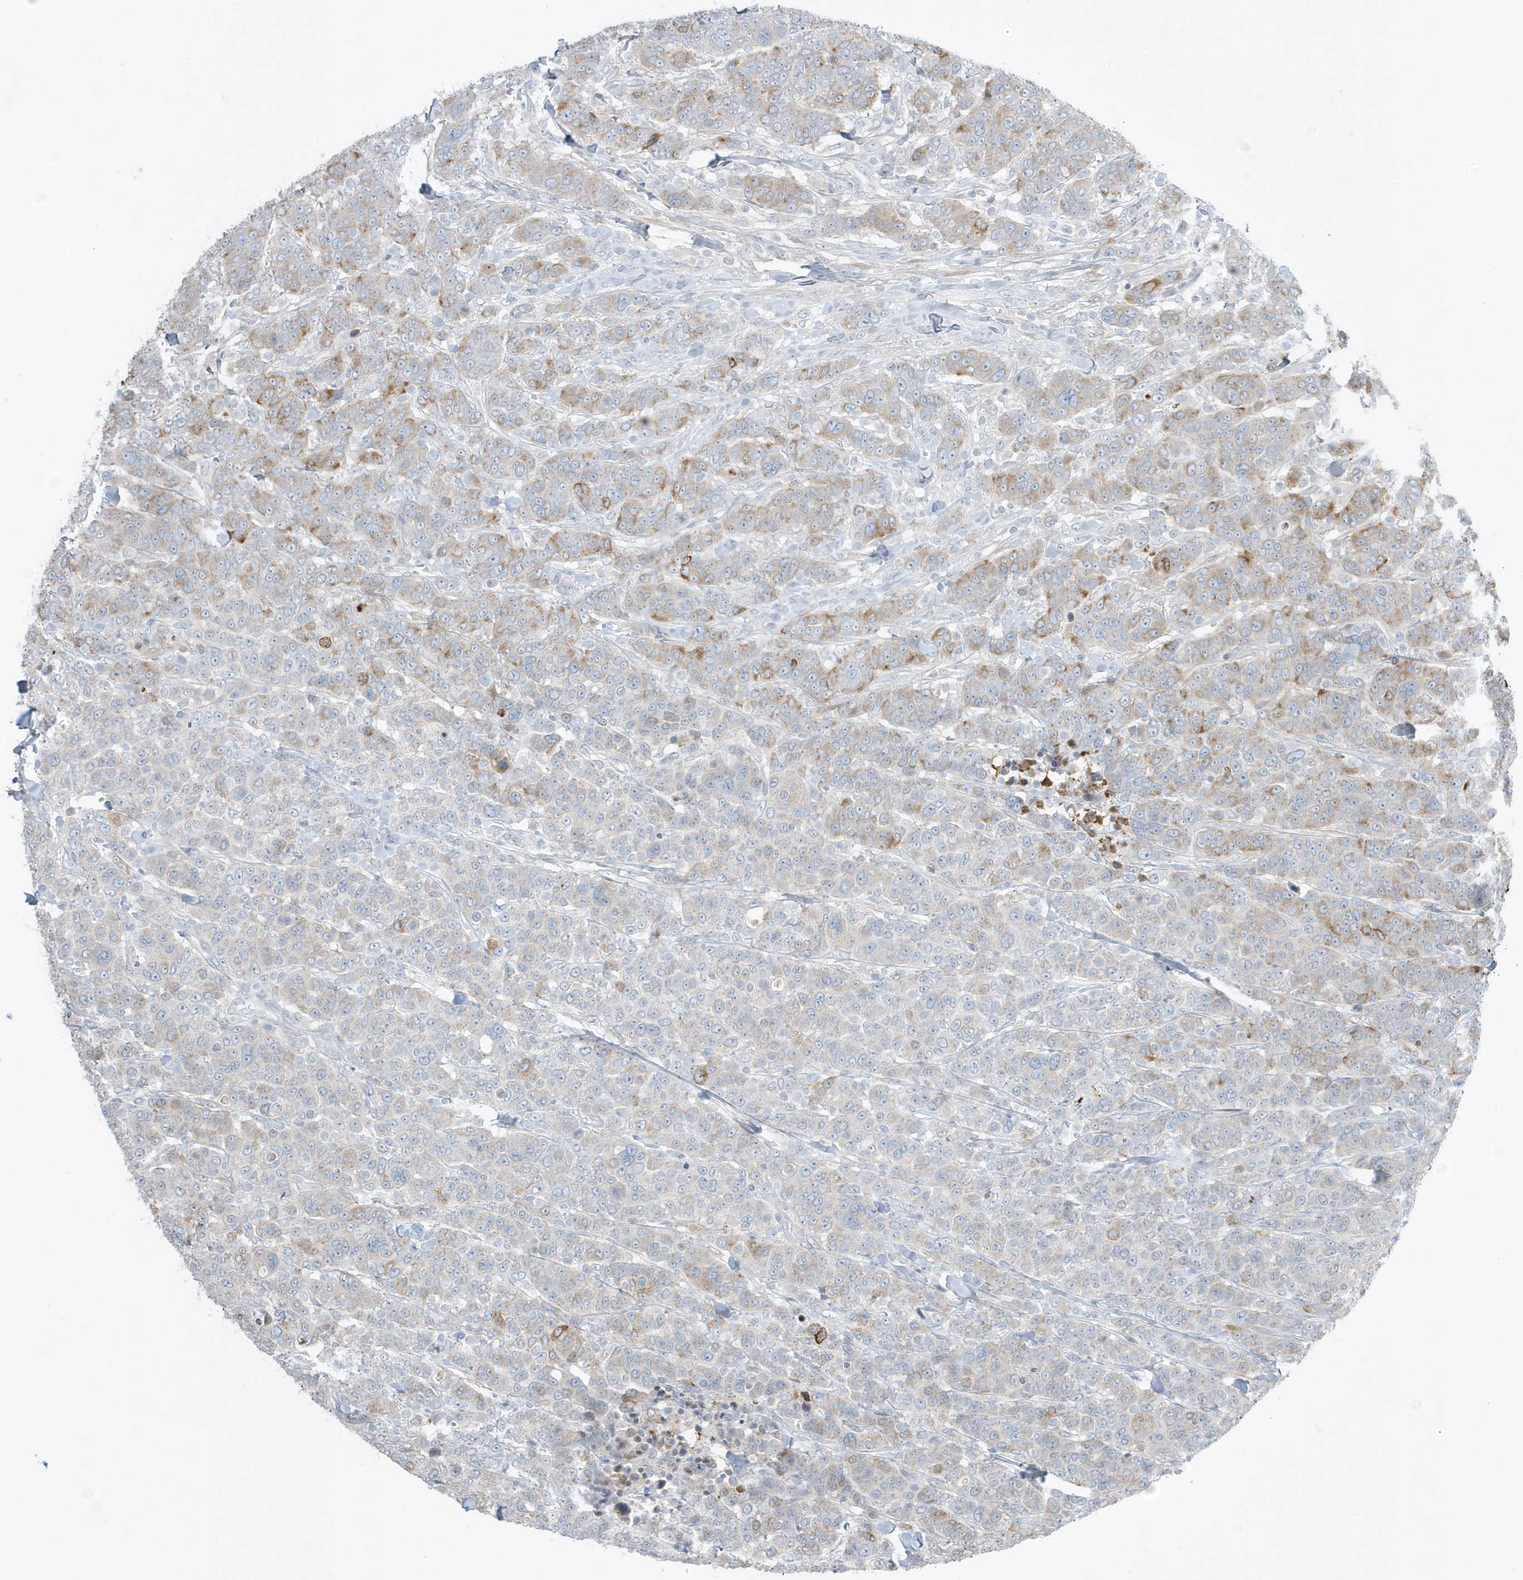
{"staining": {"intensity": "weak", "quantity": "<25%", "location": "cytoplasmic/membranous"}, "tissue": "breast cancer", "cell_type": "Tumor cells", "image_type": "cancer", "snomed": [{"axis": "morphology", "description": "Duct carcinoma"}, {"axis": "topography", "description": "Breast"}], "caption": "Tumor cells show no significant protein staining in breast cancer.", "gene": "FNDC1", "patient": {"sex": "female", "age": 37}}